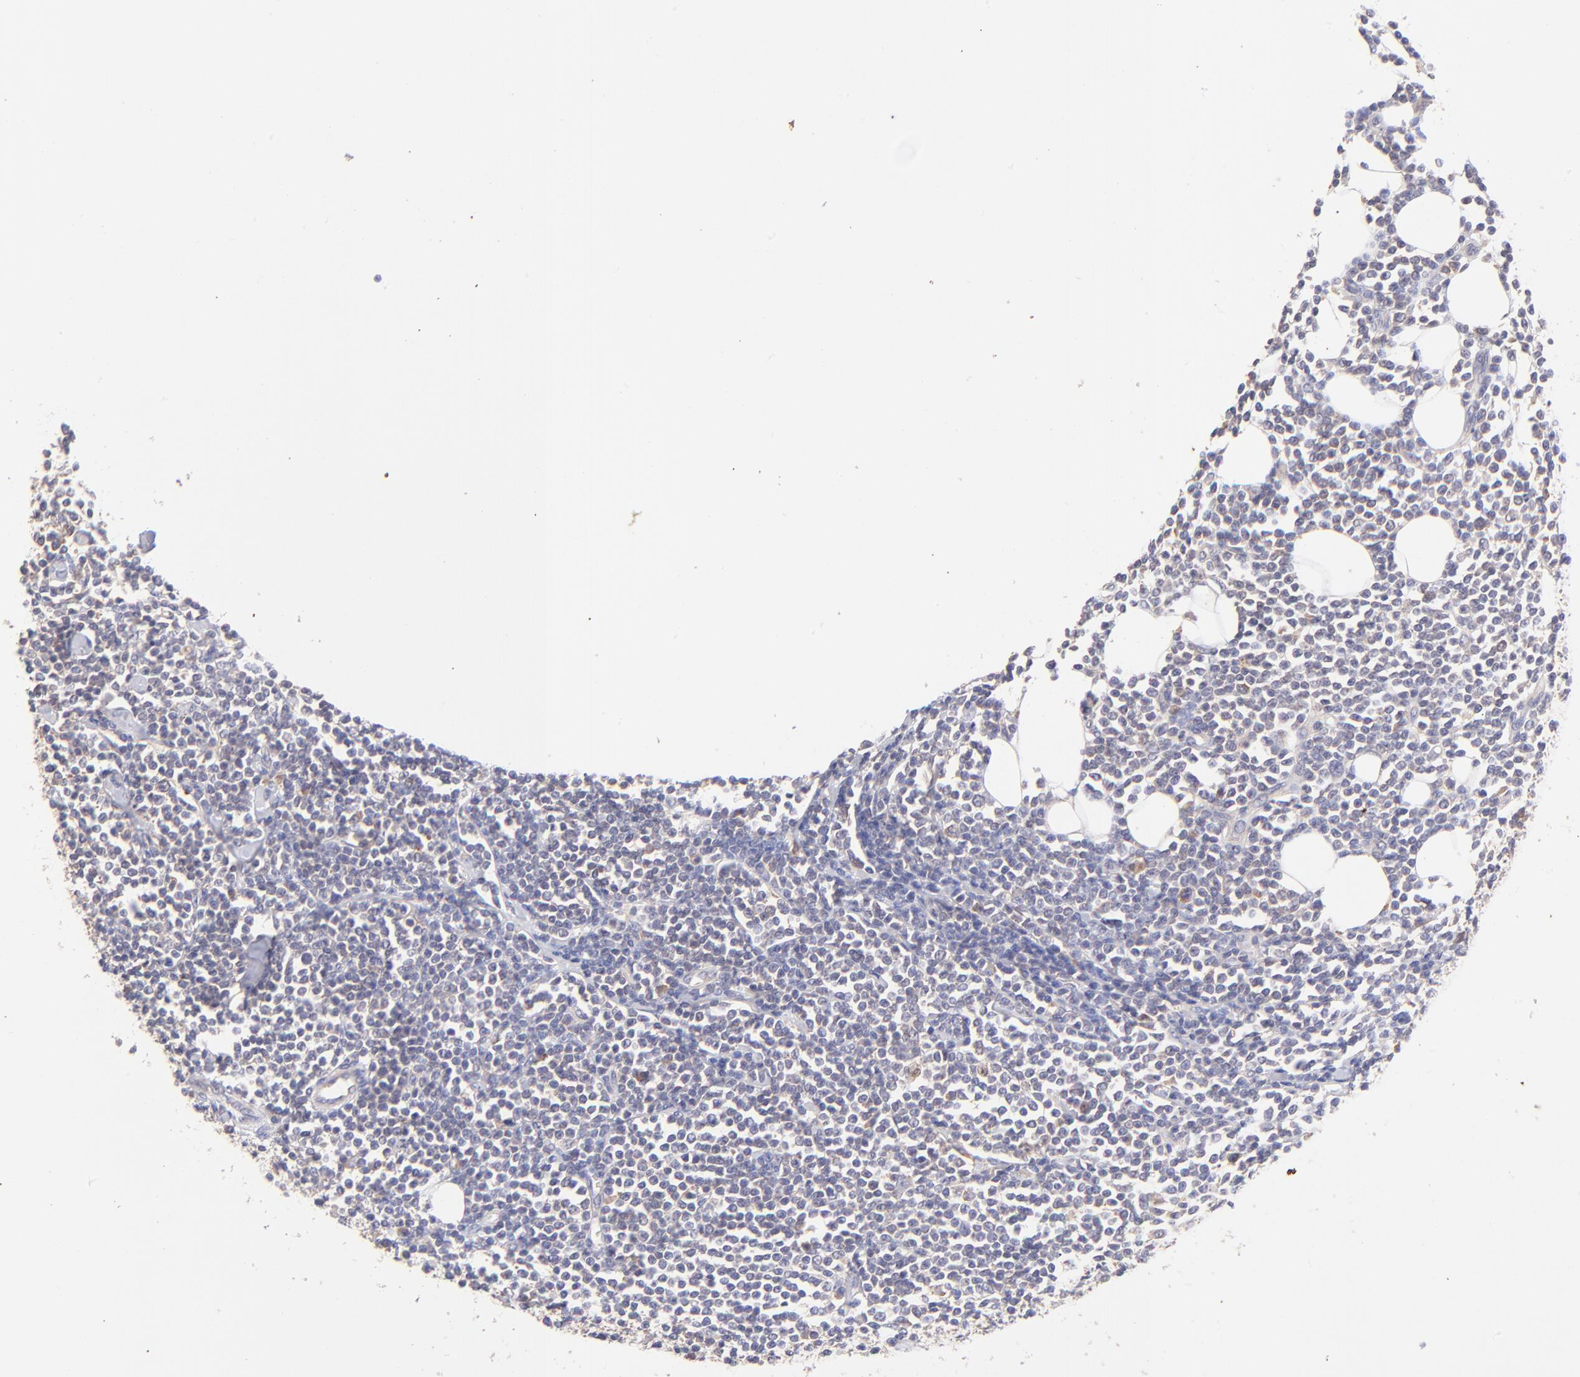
{"staining": {"intensity": "weak", "quantity": "<25%", "location": "cytoplasmic/membranous"}, "tissue": "lymphoma", "cell_type": "Tumor cells", "image_type": "cancer", "snomed": [{"axis": "morphology", "description": "Malignant lymphoma, non-Hodgkin's type, Low grade"}, {"axis": "topography", "description": "Soft tissue"}], "caption": "Human malignant lymphoma, non-Hodgkin's type (low-grade) stained for a protein using immunohistochemistry (IHC) reveals no expression in tumor cells.", "gene": "RPL11", "patient": {"sex": "male", "age": 92}}